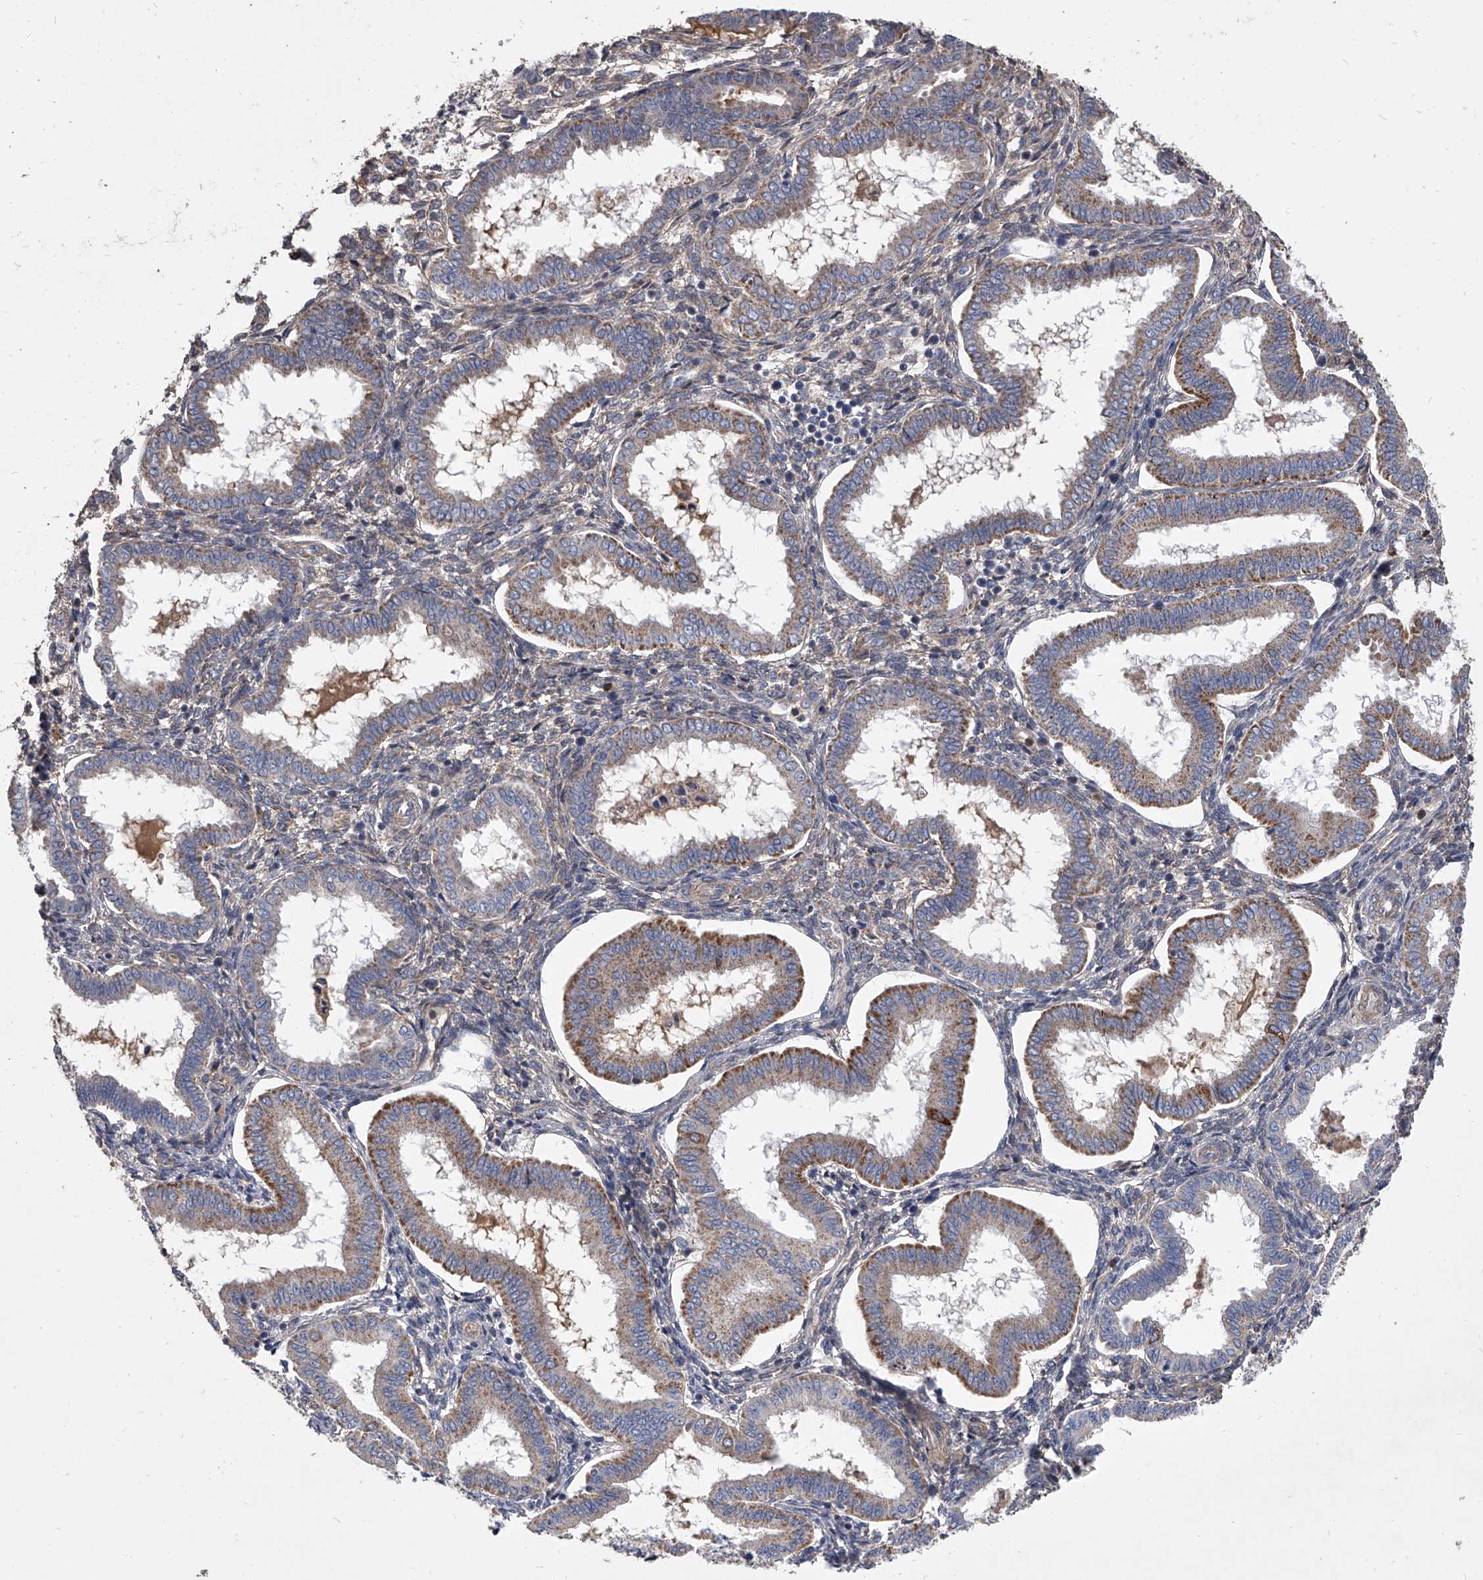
{"staining": {"intensity": "weak", "quantity": "<25%", "location": "cytoplasmic/membranous"}, "tissue": "endometrium", "cell_type": "Cells in endometrial stroma", "image_type": "normal", "snomed": [{"axis": "morphology", "description": "Normal tissue, NOS"}, {"axis": "topography", "description": "Endometrium"}], "caption": "Endometrium stained for a protein using immunohistochemistry (IHC) displays no positivity cells in endometrial stroma.", "gene": "NRP1", "patient": {"sex": "female", "age": 24}}